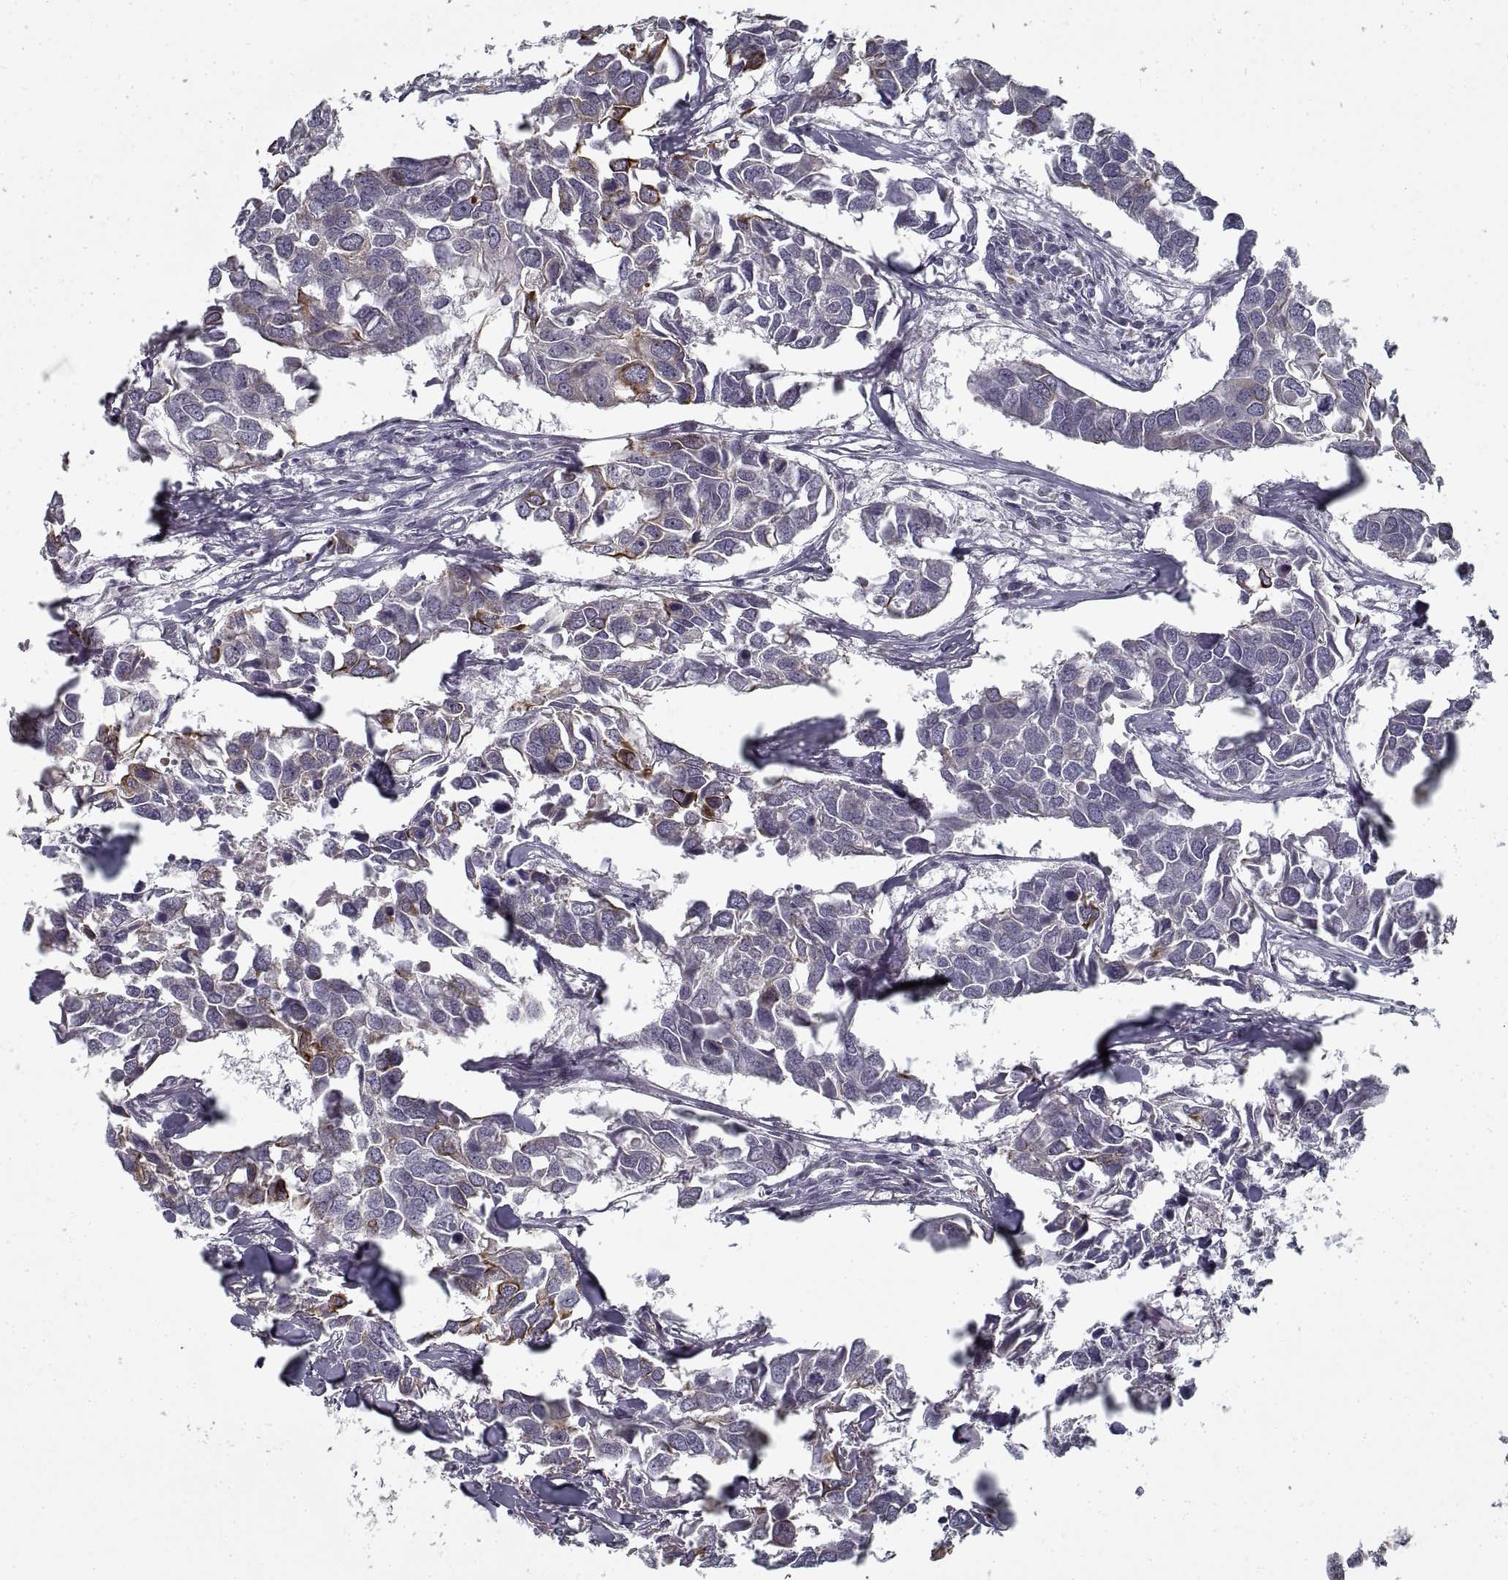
{"staining": {"intensity": "strong", "quantity": "<25%", "location": "cytoplasmic/membranous"}, "tissue": "breast cancer", "cell_type": "Tumor cells", "image_type": "cancer", "snomed": [{"axis": "morphology", "description": "Duct carcinoma"}, {"axis": "topography", "description": "Breast"}], "caption": "A brown stain labels strong cytoplasmic/membranous expression of a protein in breast cancer (invasive ductal carcinoma) tumor cells. Immunohistochemistry stains the protein of interest in brown and the nuclei are stained blue.", "gene": "GAD2", "patient": {"sex": "female", "age": 83}}